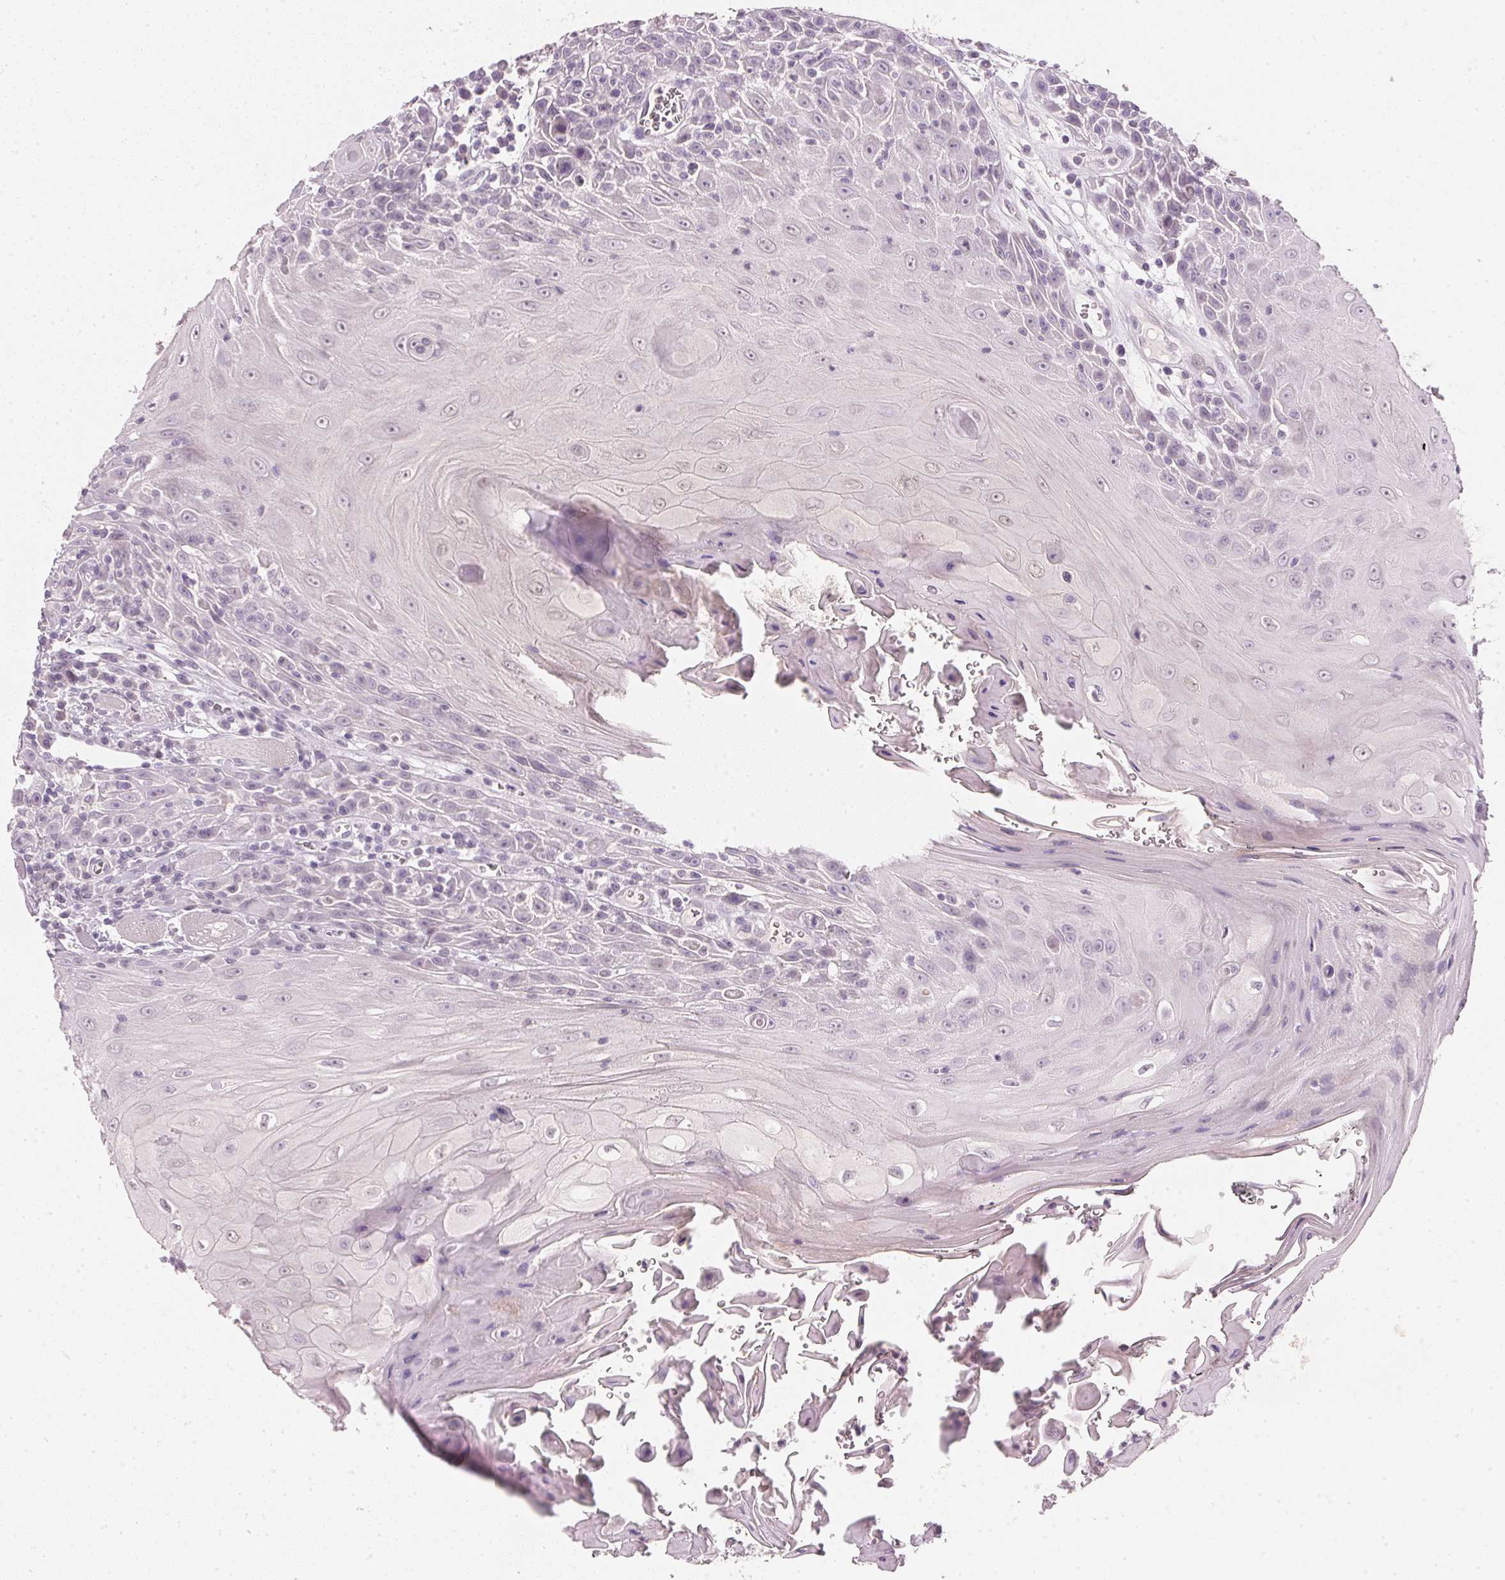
{"staining": {"intensity": "negative", "quantity": "none", "location": "none"}, "tissue": "head and neck cancer", "cell_type": "Tumor cells", "image_type": "cancer", "snomed": [{"axis": "morphology", "description": "Normal tissue, NOS"}, {"axis": "morphology", "description": "Squamous cell carcinoma, NOS"}, {"axis": "topography", "description": "Oral tissue"}, {"axis": "topography", "description": "Head-Neck"}], "caption": "Immunohistochemical staining of human head and neck squamous cell carcinoma reveals no significant staining in tumor cells.", "gene": "IGFBP1", "patient": {"sex": "male", "age": 52}}